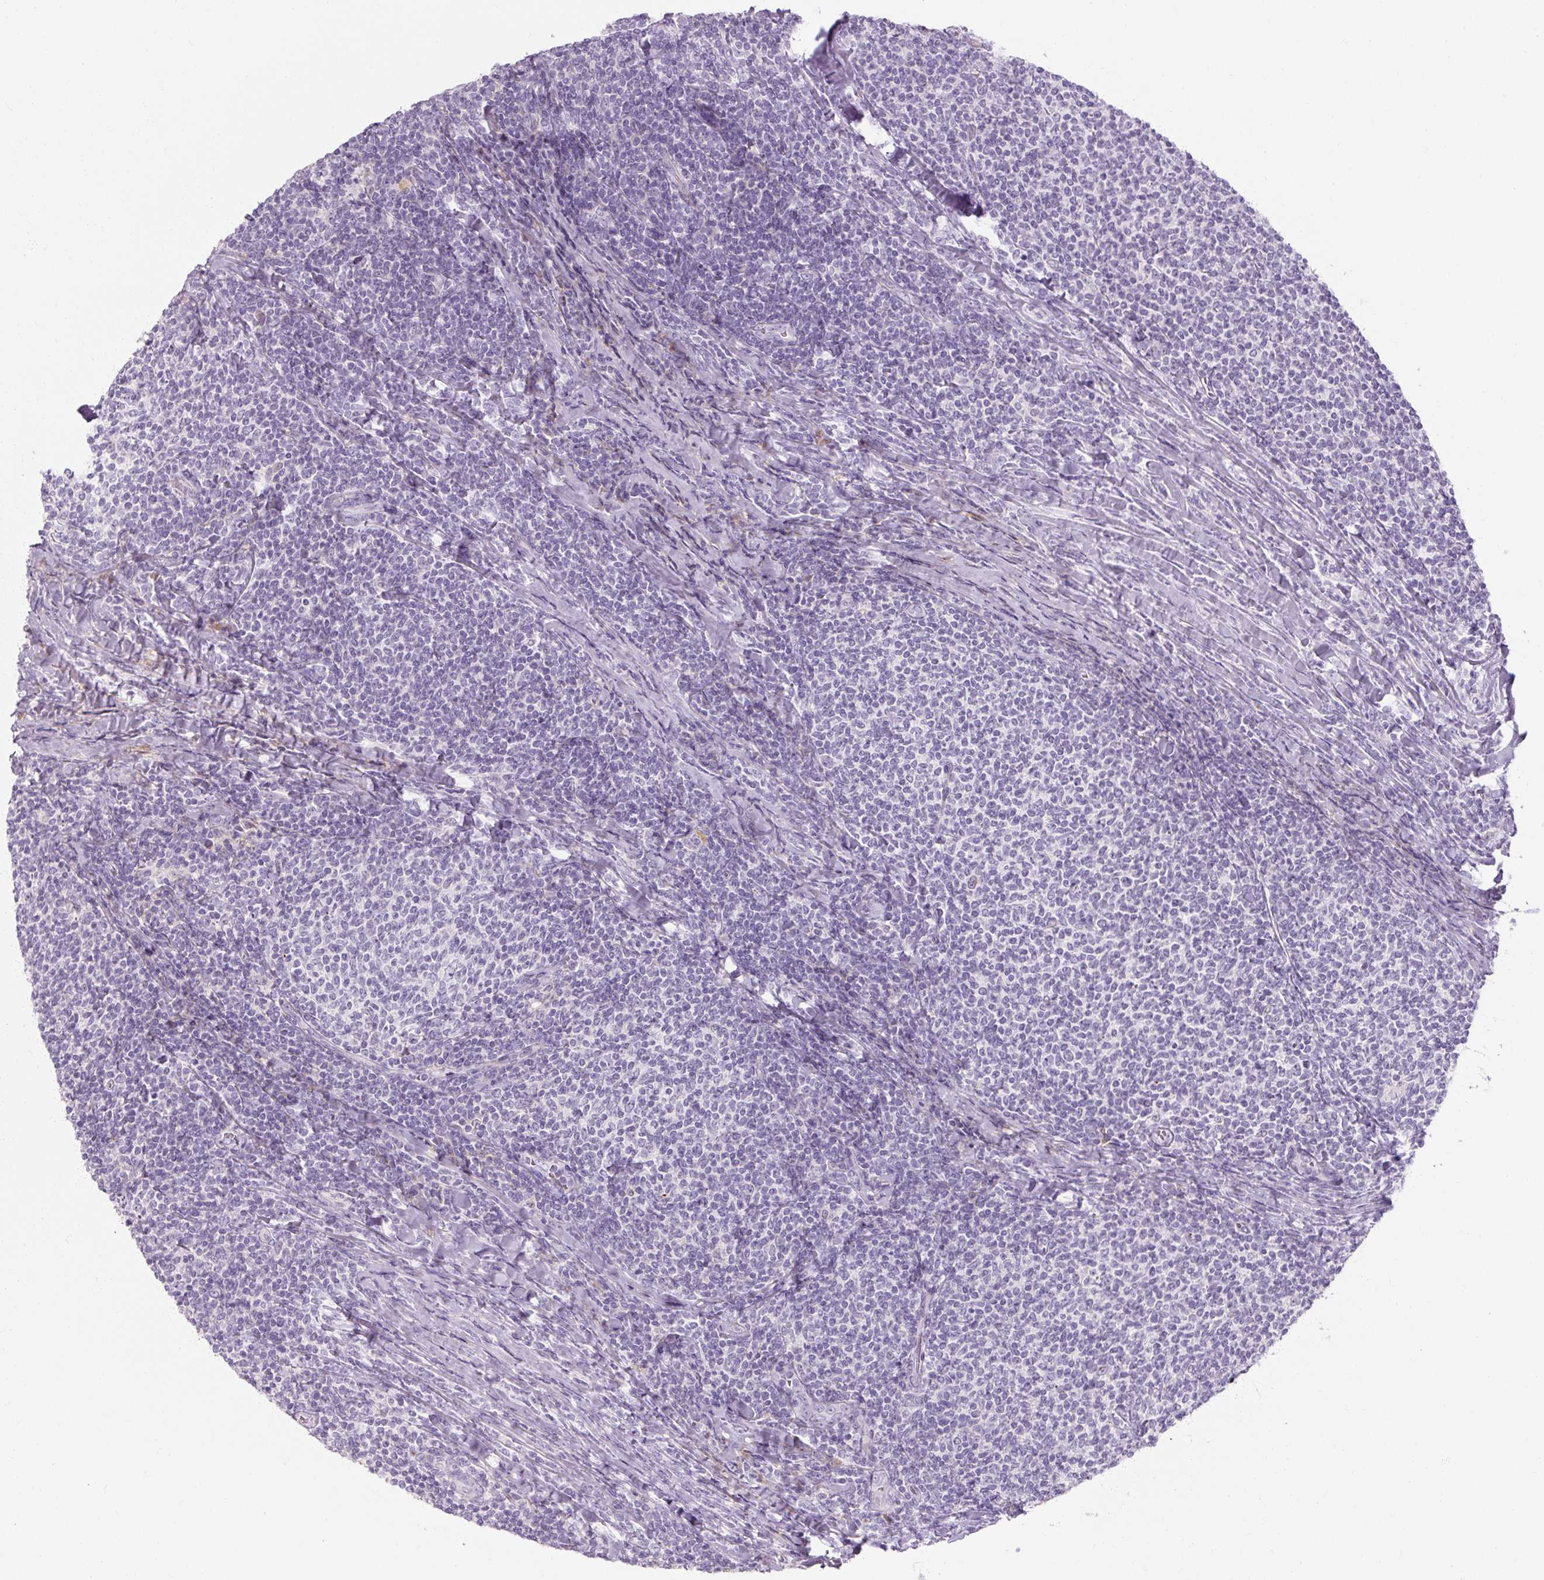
{"staining": {"intensity": "negative", "quantity": "none", "location": "none"}, "tissue": "lymphoma", "cell_type": "Tumor cells", "image_type": "cancer", "snomed": [{"axis": "morphology", "description": "Malignant lymphoma, non-Hodgkin's type, Low grade"}, {"axis": "topography", "description": "Lymph node"}], "caption": "This is an immunohistochemistry (IHC) image of human malignant lymphoma, non-Hodgkin's type (low-grade). There is no positivity in tumor cells.", "gene": "NFE2L3", "patient": {"sex": "male", "age": 52}}